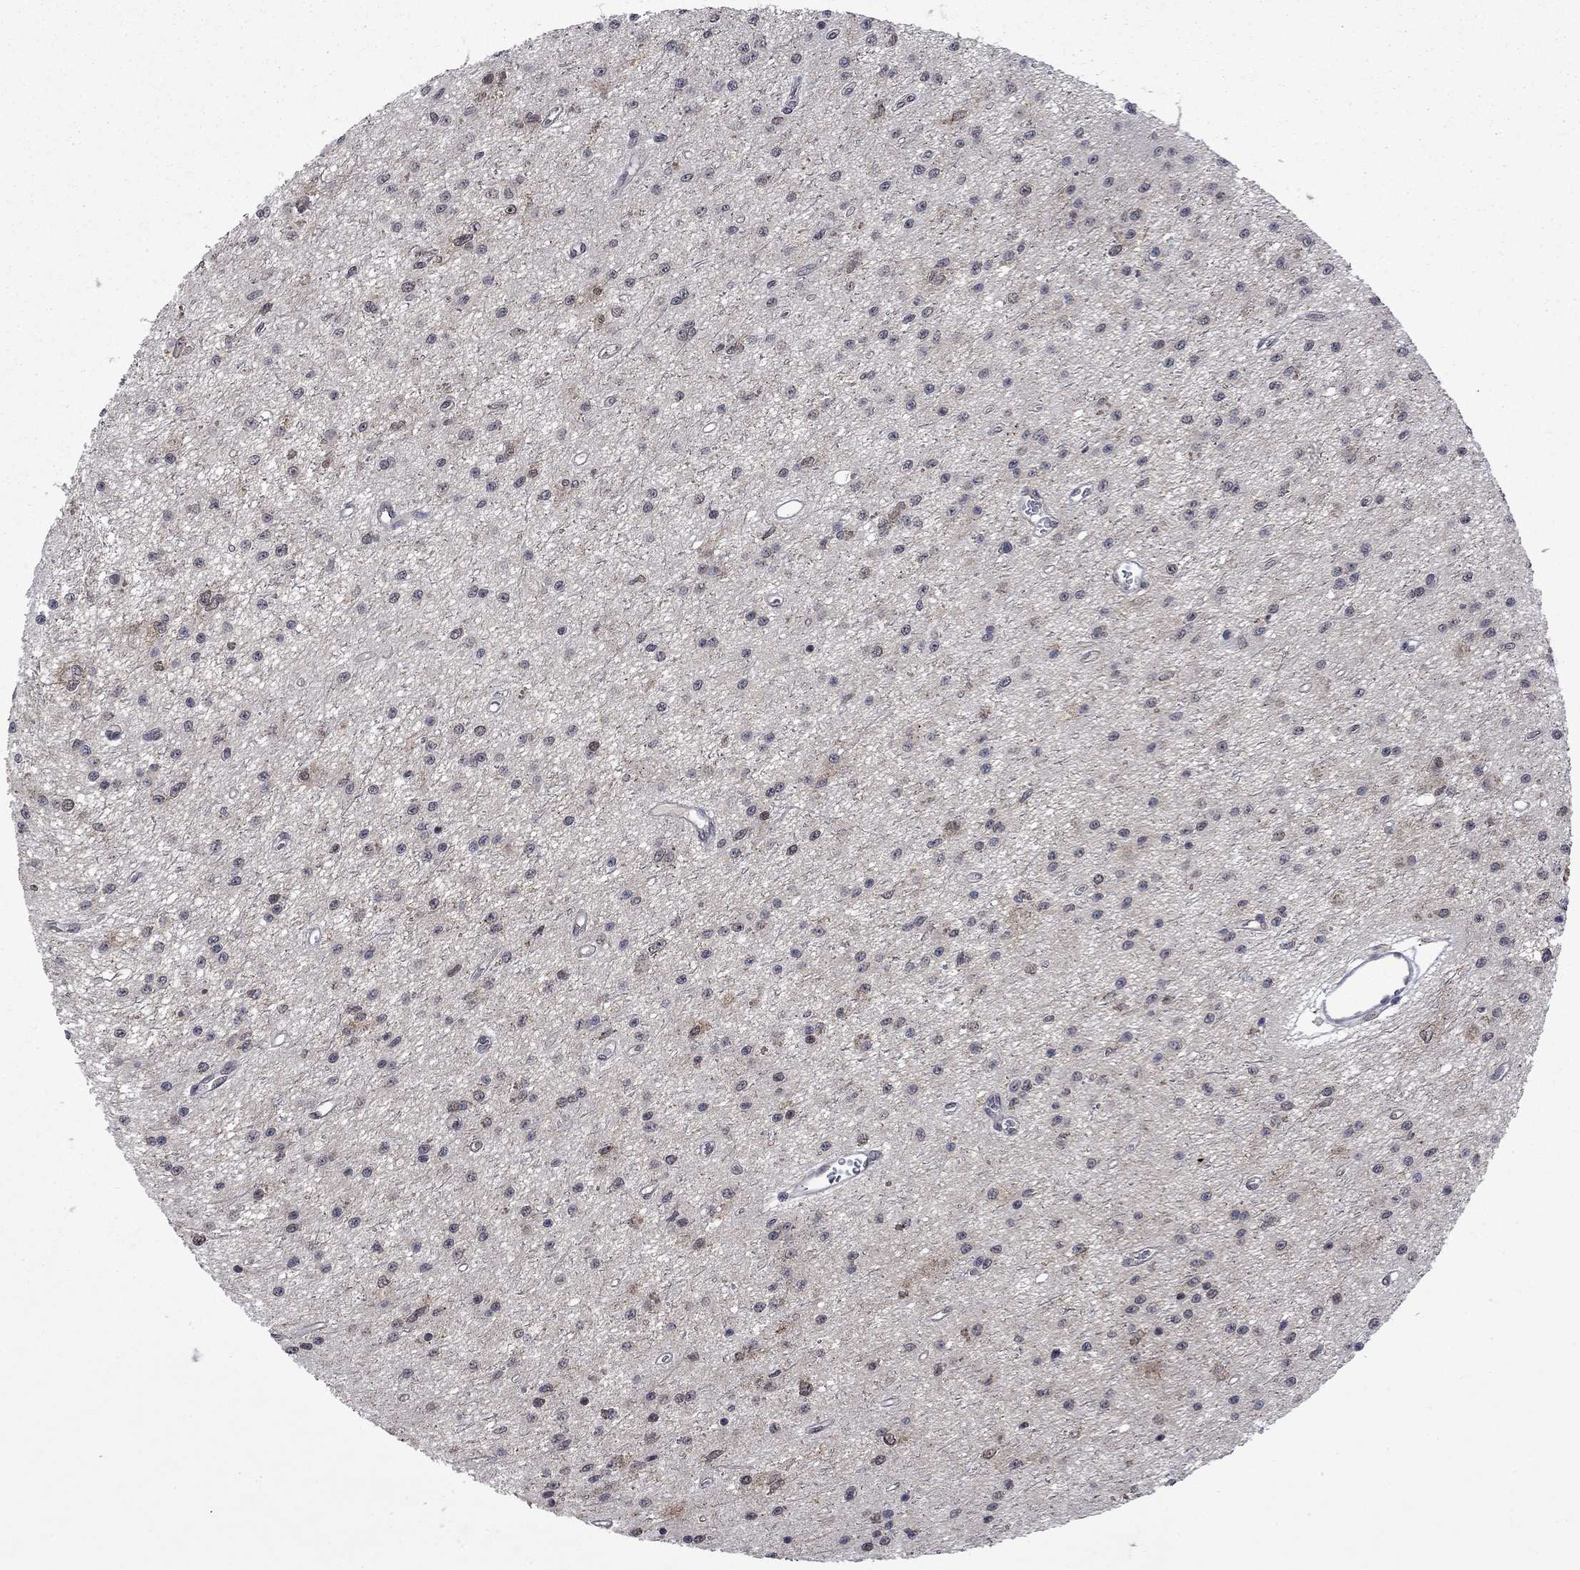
{"staining": {"intensity": "negative", "quantity": "none", "location": "none"}, "tissue": "glioma", "cell_type": "Tumor cells", "image_type": "cancer", "snomed": [{"axis": "morphology", "description": "Glioma, malignant, Low grade"}, {"axis": "topography", "description": "Brain"}], "caption": "Photomicrograph shows no significant protein staining in tumor cells of low-grade glioma (malignant).", "gene": "PPP1R9A", "patient": {"sex": "female", "age": 45}}